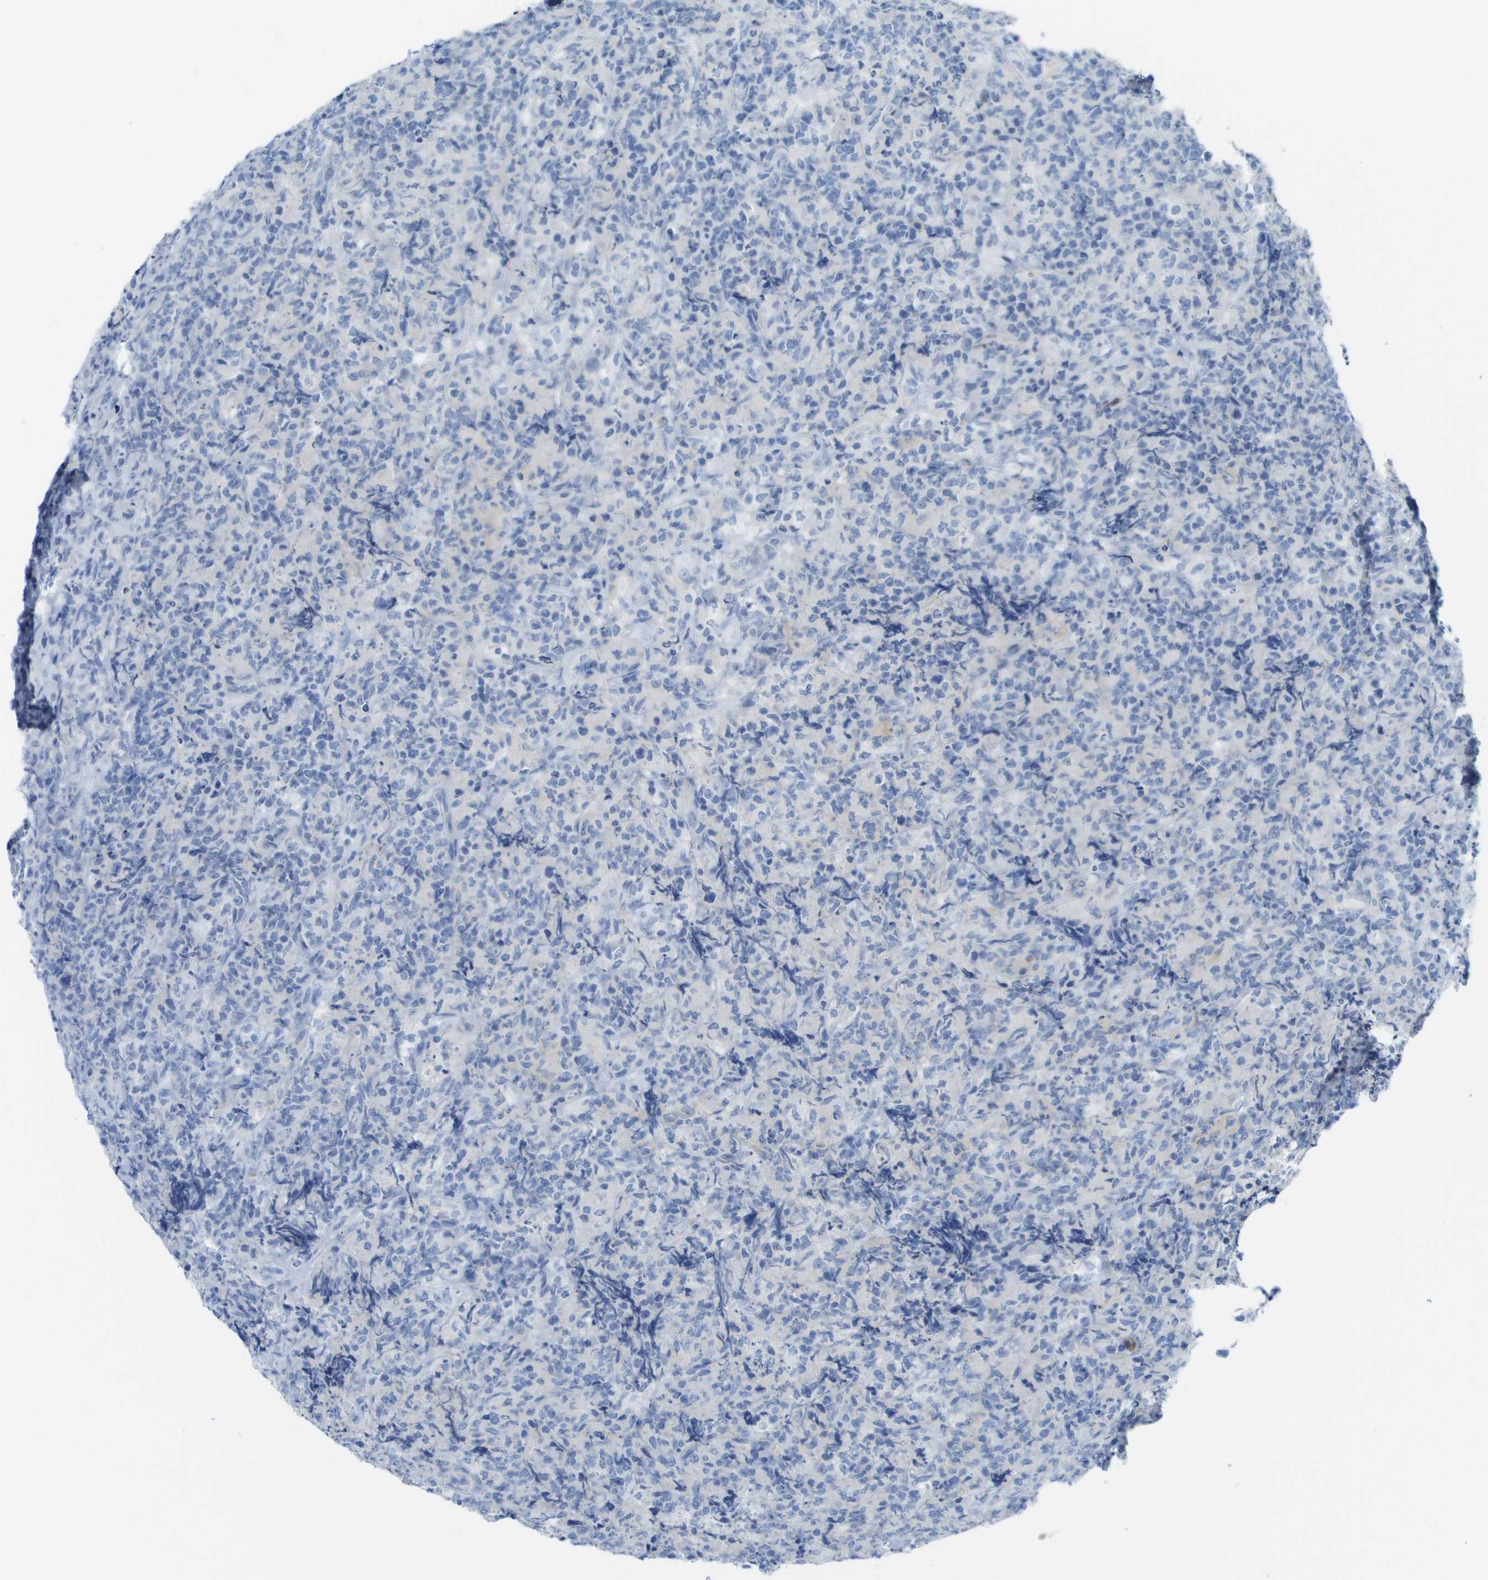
{"staining": {"intensity": "negative", "quantity": "none", "location": "none"}, "tissue": "lymphoma", "cell_type": "Tumor cells", "image_type": "cancer", "snomed": [{"axis": "morphology", "description": "Malignant lymphoma, non-Hodgkin's type, High grade"}, {"axis": "topography", "description": "Tonsil"}], "caption": "IHC of human malignant lymphoma, non-Hodgkin's type (high-grade) exhibits no staining in tumor cells.", "gene": "CD46", "patient": {"sex": "female", "age": 36}}